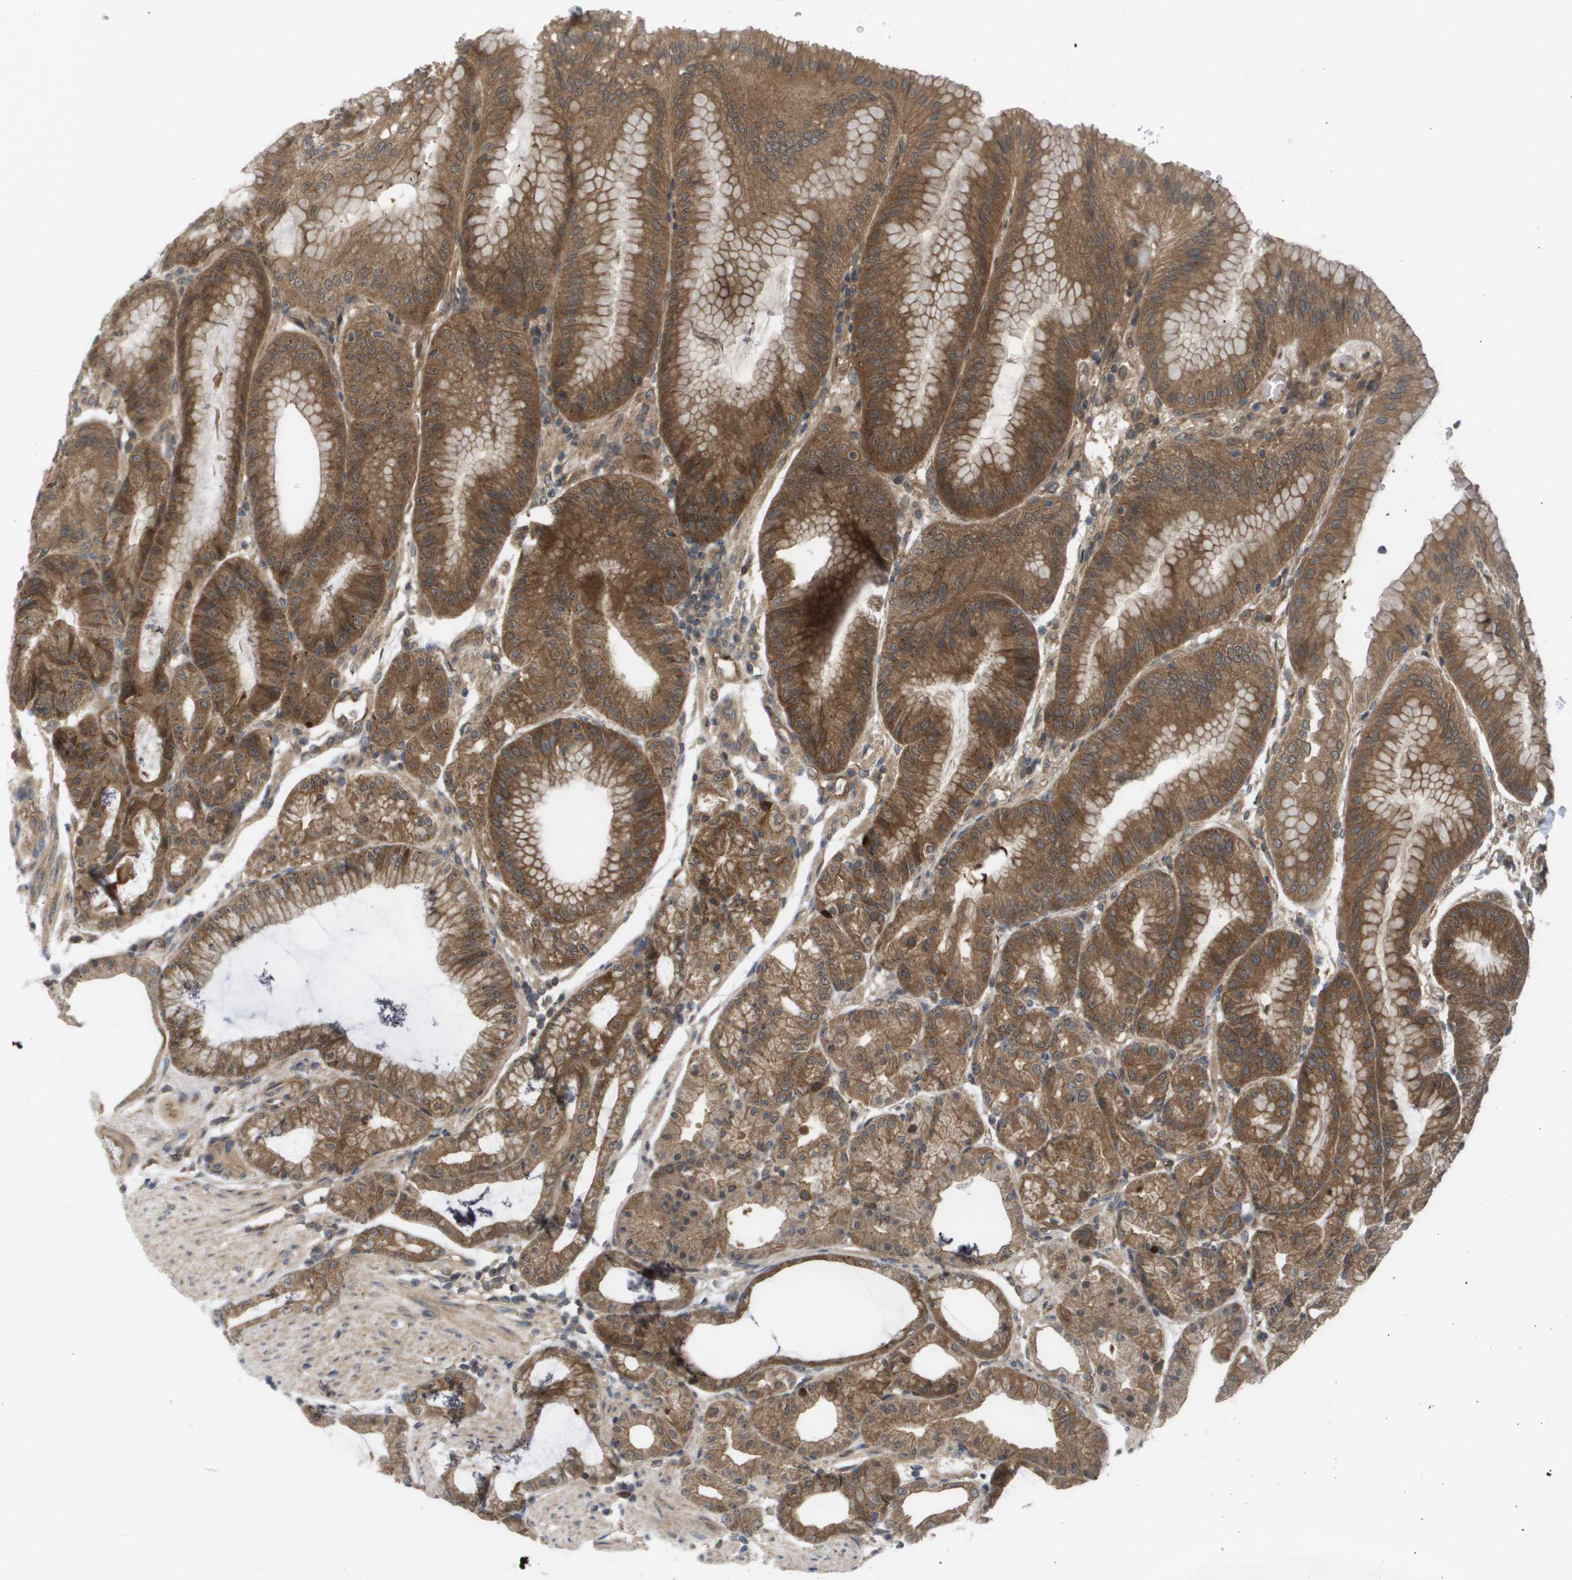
{"staining": {"intensity": "strong", "quantity": ">75%", "location": "cytoplasmic/membranous"}, "tissue": "stomach", "cell_type": "Glandular cells", "image_type": "normal", "snomed": [{"axis": "morphology", "description": "Normal tissue, NOS"}, {"axis": "topography", "description": "Stomach, lower"}], "caption": "Unremarkable stomach reveals strong cytoplasmic/membranous positivity in about >75% of glandular cells, visualized by immunohistochemistry. (brown staining indicates protein expression, while blue staining denotes nuclei).", "gene": "CTPS2", "patient": {"sex": "male", "age": 71}}